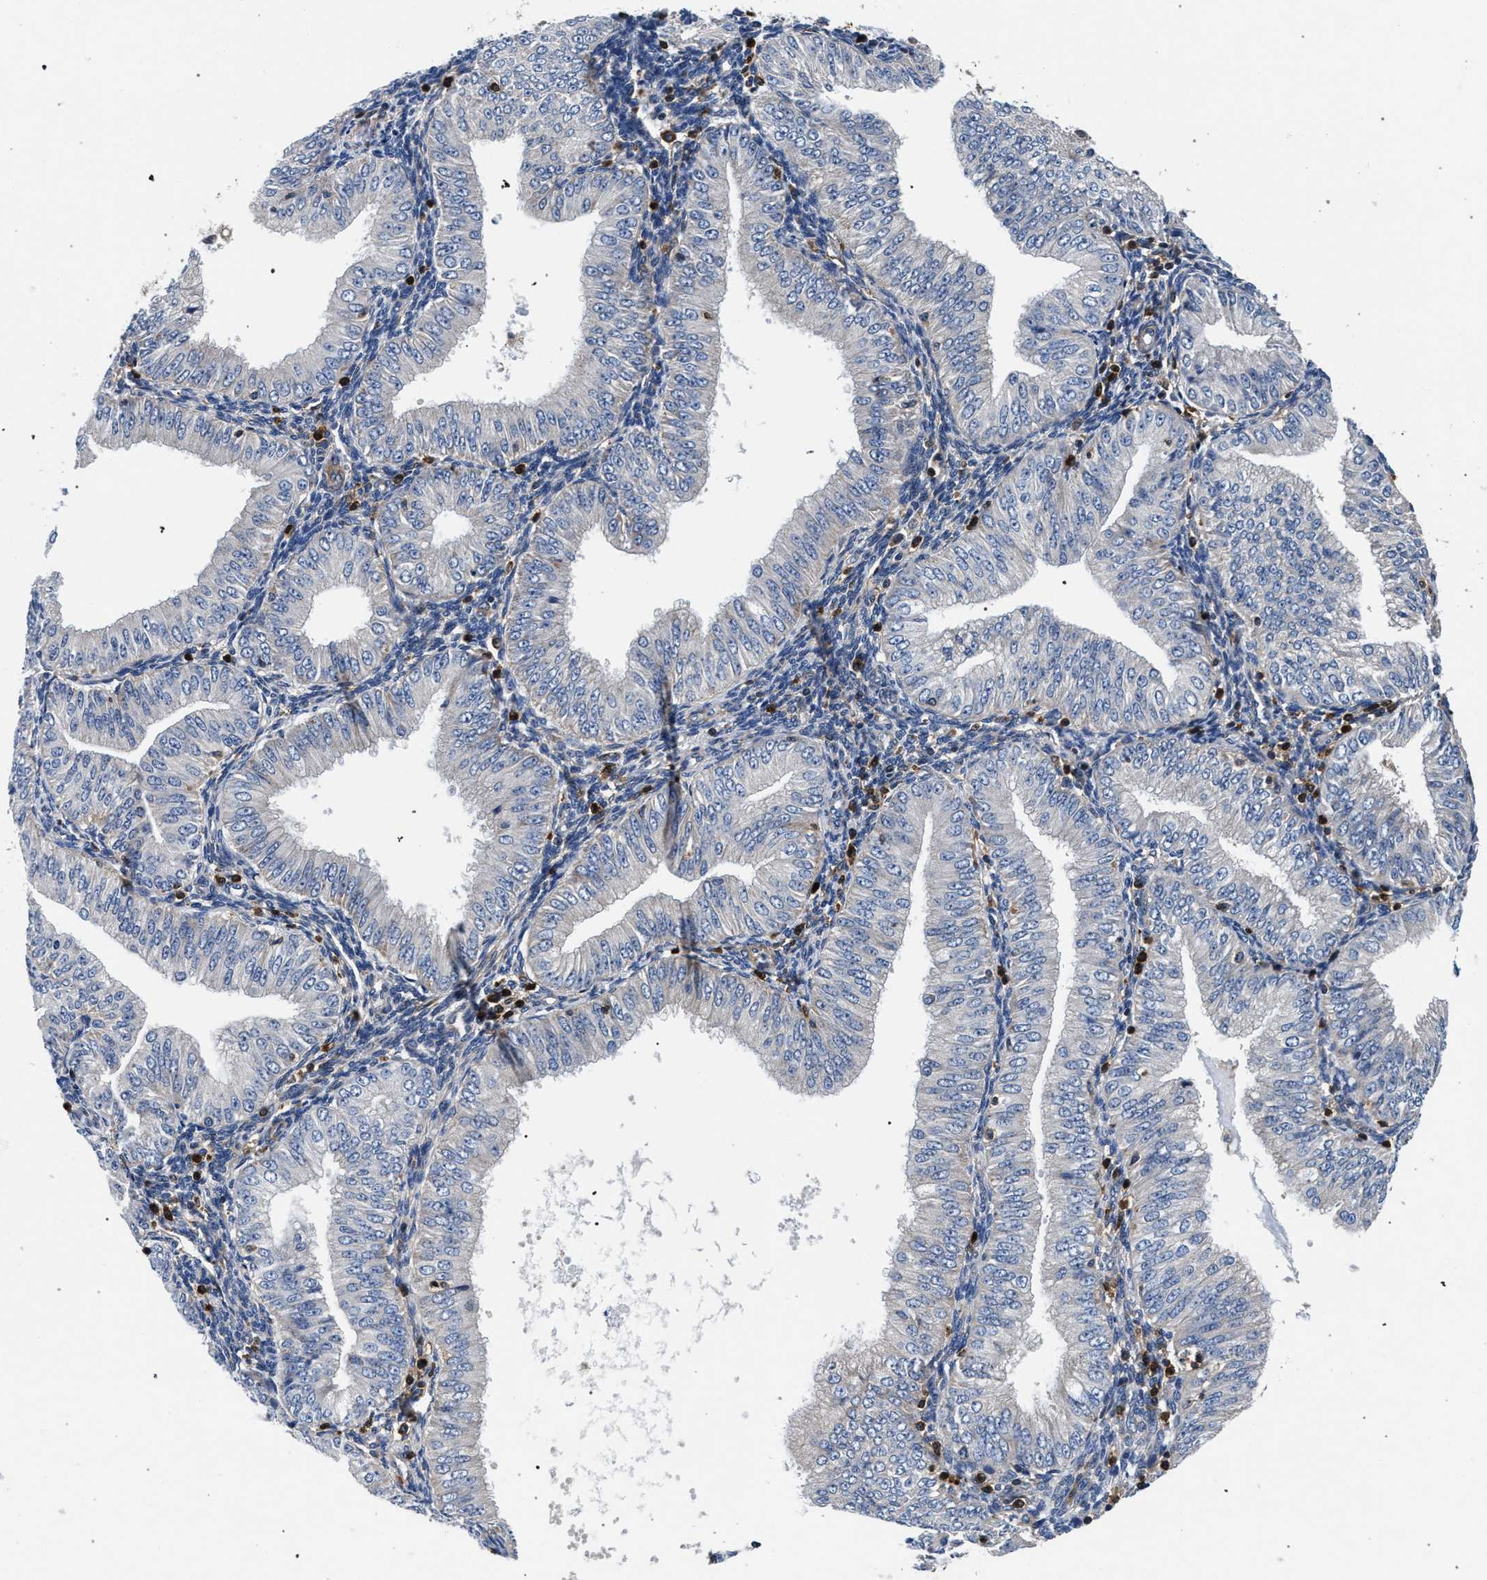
{"staining": {"intensity": "negative", "quantity": "none", "location": "none"}, "tissue": "endometrial cancer", "cell_type": "Tumor cells", "image_type": "cancer", "snomed": [{"axis": "morphology", "description": "Normal tissue, NOS"}, {"axis": "morphology", "description": "Adenocarcinoma, NOS"}, {"axis": "topography", "description": "Endometrium"}], "caption": "Immunohistochemical staining of endometrial cancer demonstrates no significant positivity in tumor cells.", "gene": "LASP1", "patient": {"sex": "female", "age": 53}}